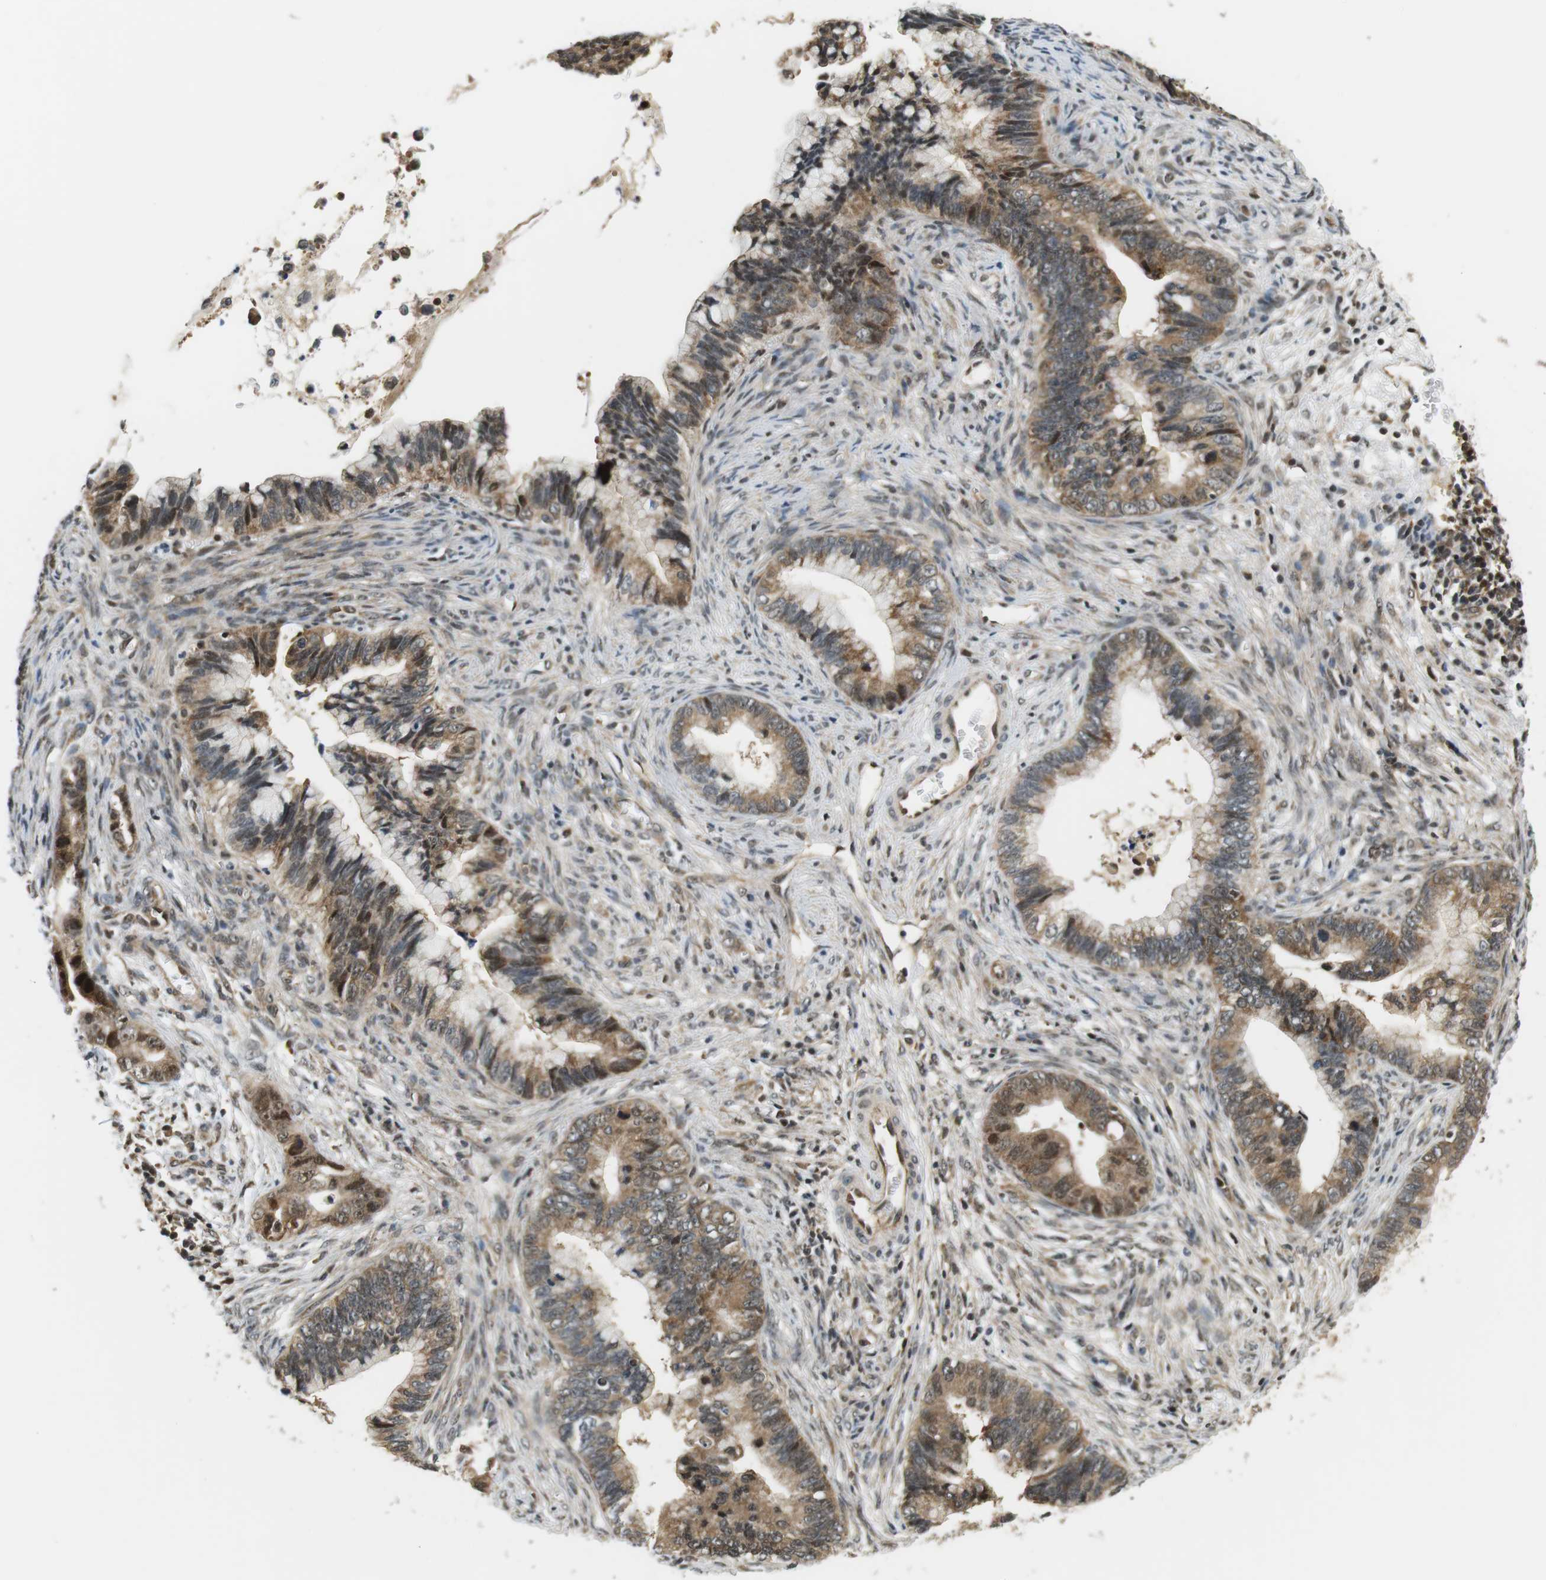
{"staining": {"intensity": "moderate", "quantity": ">75%", "location": "cytoplasmic/membranous,nuclear"}, "tissue": "cervical cancer", "cell_type": "Tumor cells", "image_type": "cancer", "snomed": [{"axis": "morphology", "description": "Adenocarcinoma, NOS"}, {"axis": "topography", "description": "Cervix"}], "caption": "Cervical cancer was stained to show a protein in brown. There is medium levels of moderate cytoplasmic/membranous and nuclear expression in about >75% of tumor cells. (DAB = brown stain, brightfield microscopy at high magnification).", "gene": "CSNK2B", "patient": {"sex": "female", "age": 44}}